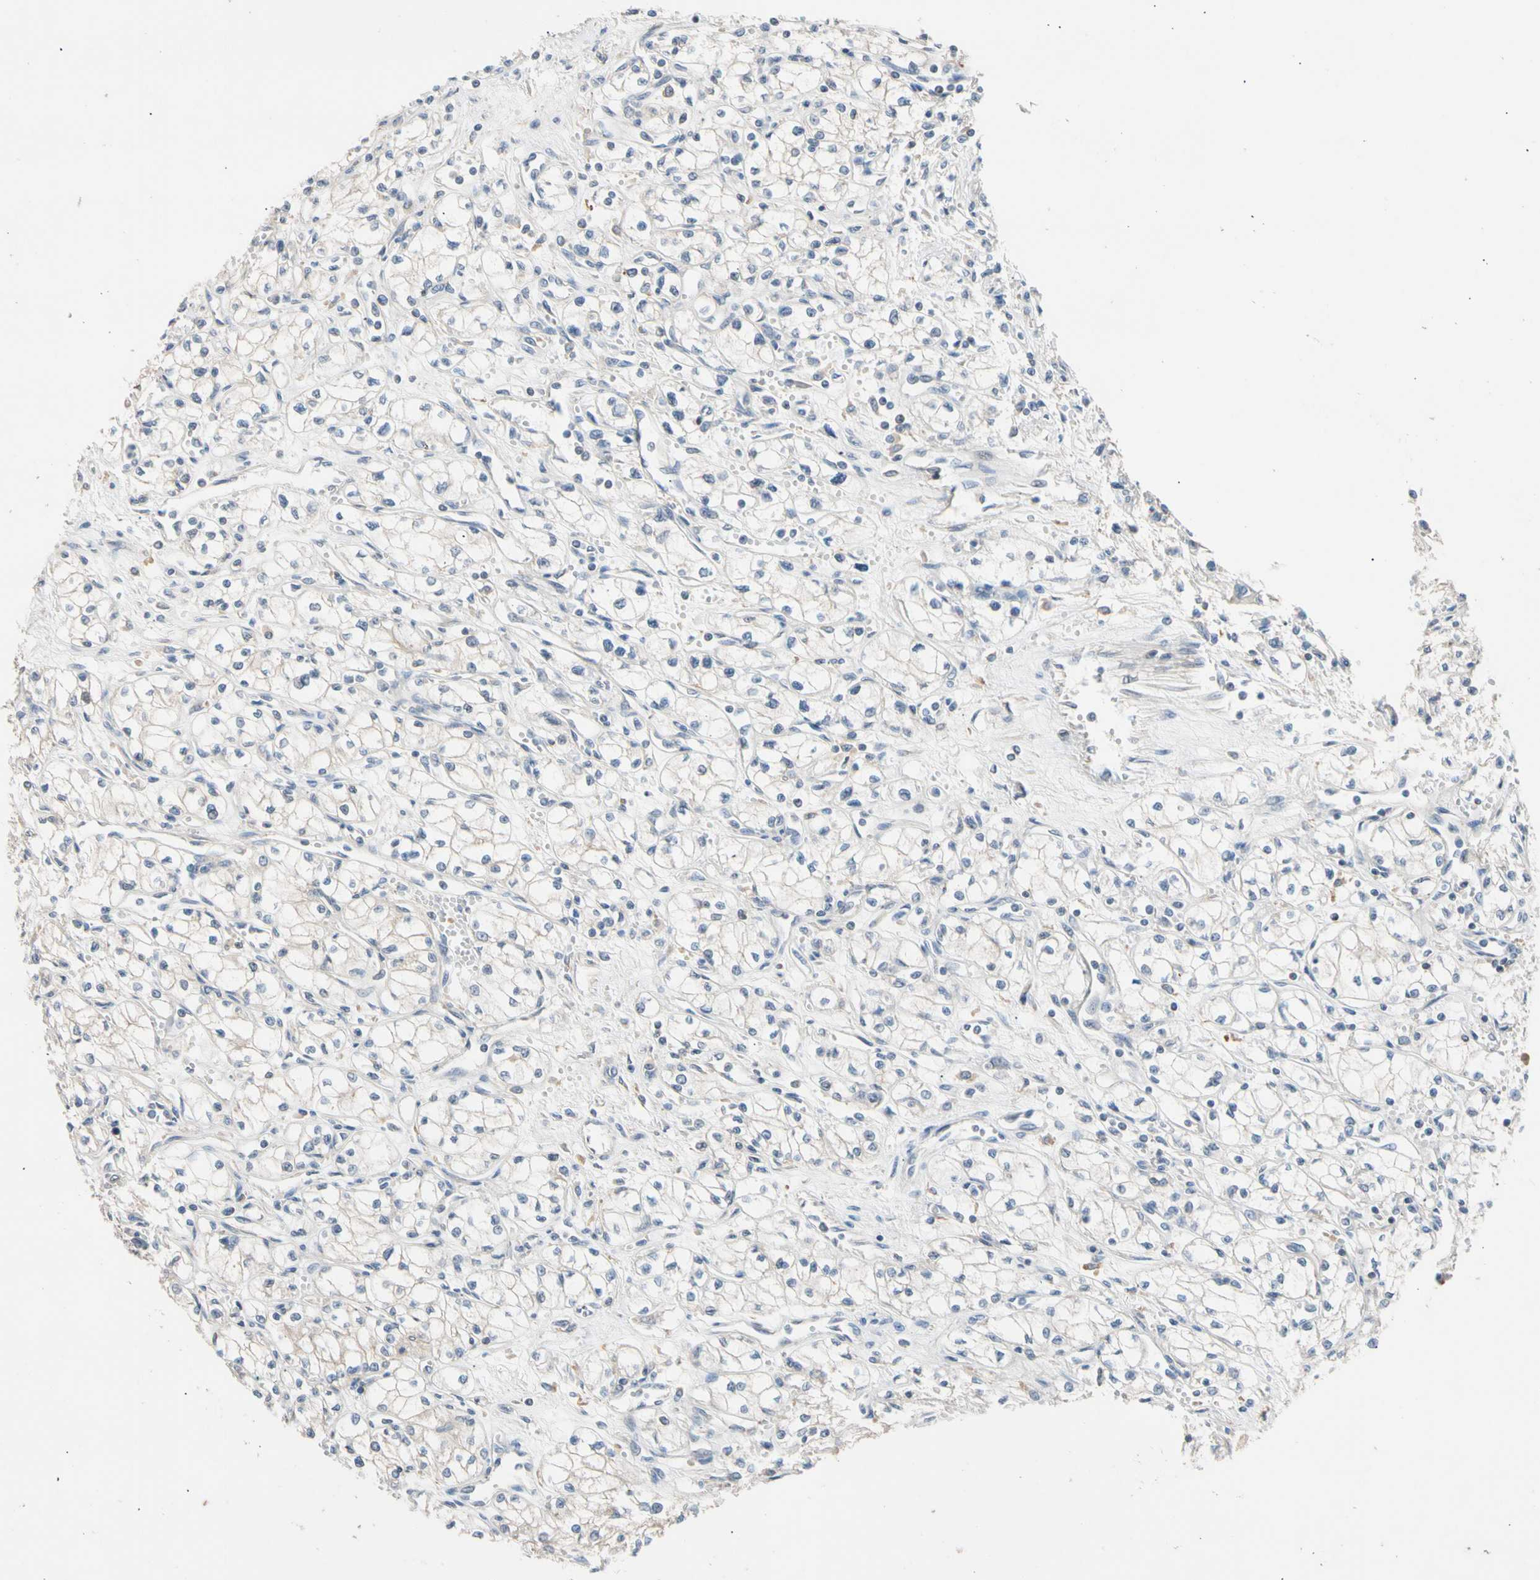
{"staining": {"intensity": "negative", "quantity": "none", "location": "none"}, "tissue": "renal cancer", "cell_type": "Tumor cells", "image_type": "cancer", "snomed": [{"axis": "morphology", "description": "Normal tissue, NOS"}, {"axis": "morphology", "description": "Adenocarcinoma, NOS"}, {"axis": "topography", "description": "Kidney"}], "caption": "This is an immunohistochemistry histopathology image of renal adenocarcinoma. There is no staining in tumor cells.", "gene": "CNST", "patient": {"sex": "male", "age": 59}}